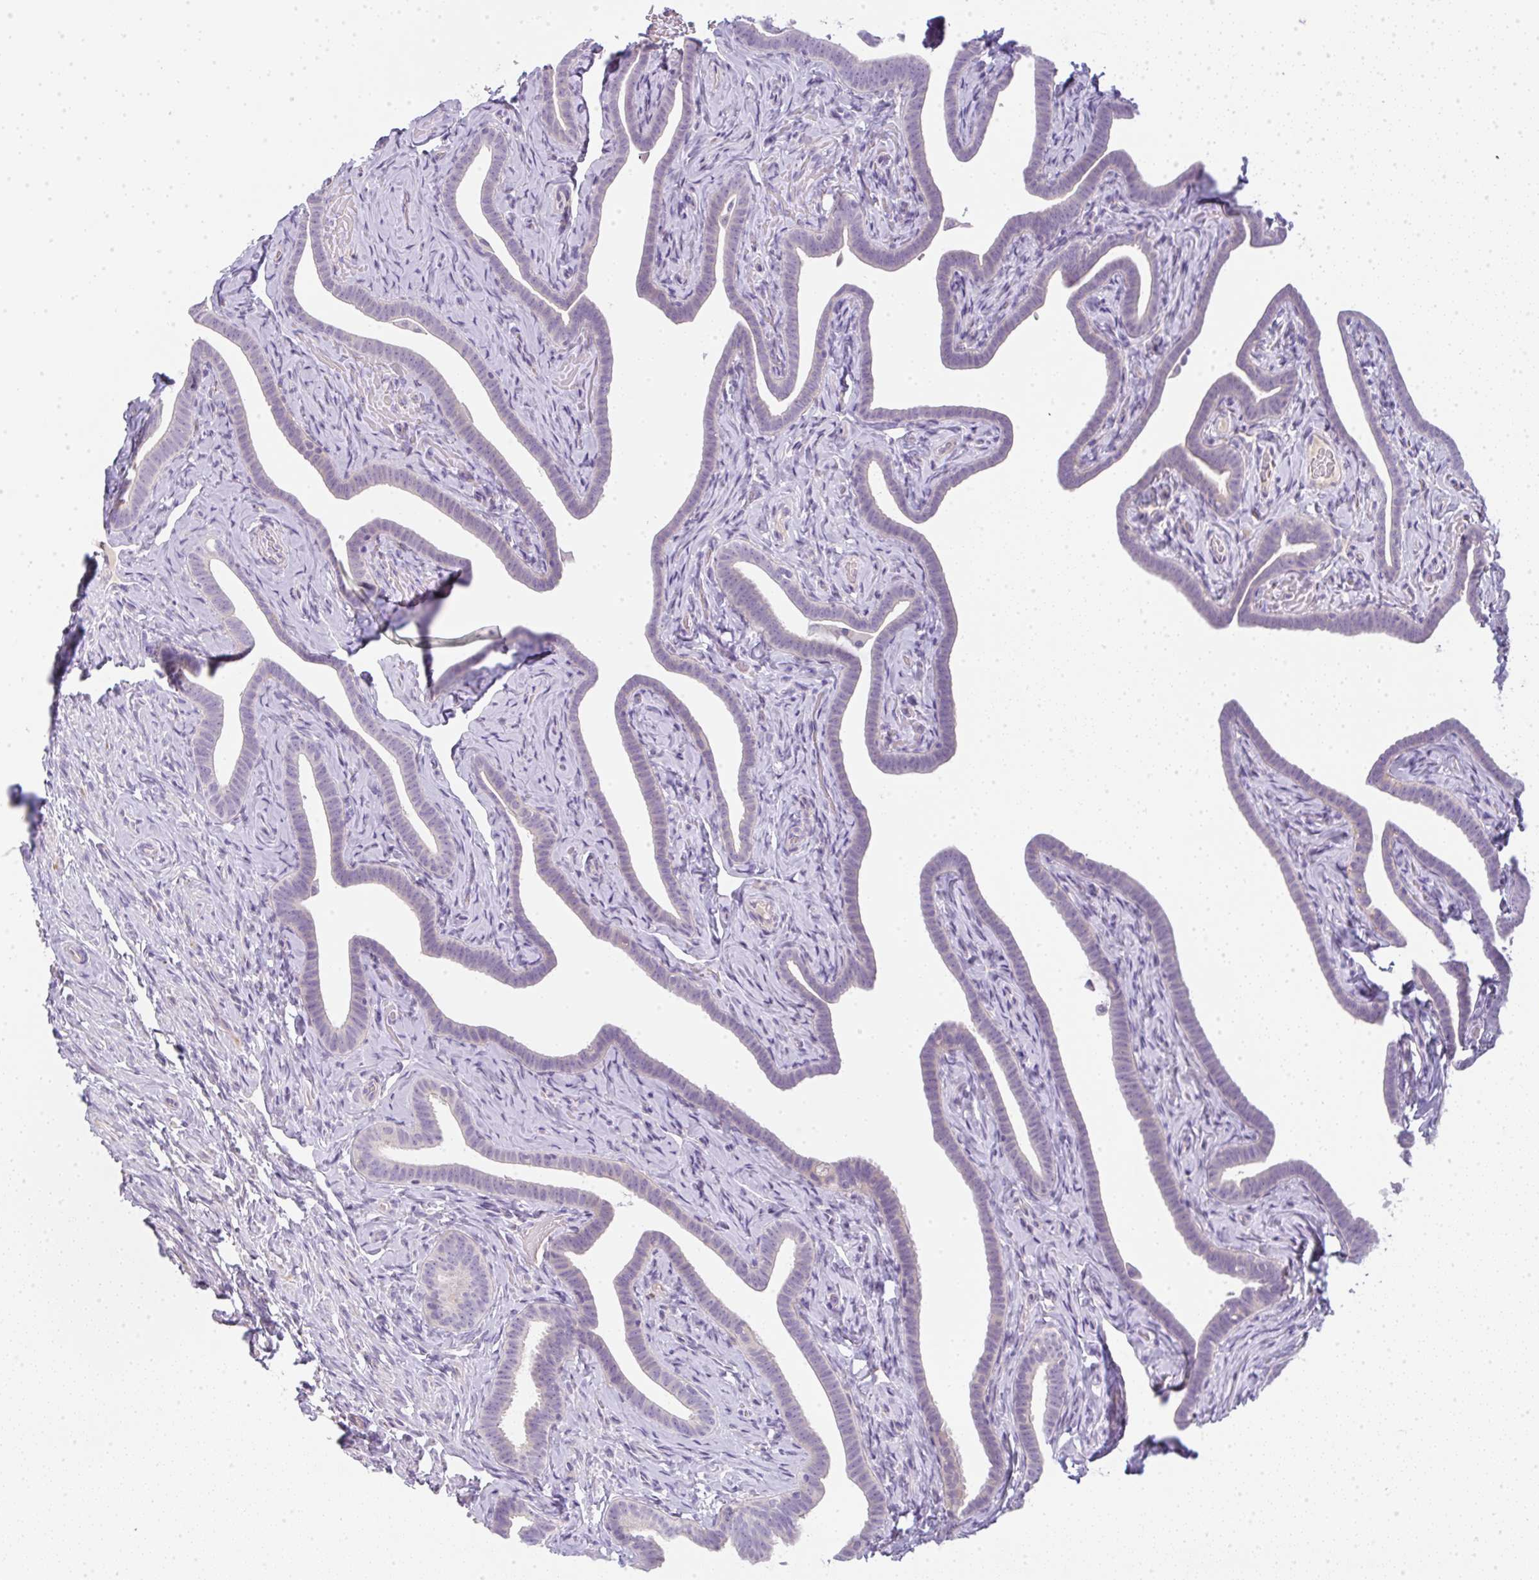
{"staining": {"intensity": "weak", "quantity": "<25%", "location": "cytoplasmic/membranous"}, "tissue": "fallopian tube", "cell_type": "Glandular cells", "image_type": "normal", "snomed": [{"axis": "morphology", "description": "Normal tissue, NOS"}, {"axis": "topography", "description": "Fallopian tube"}], "caption": "IHC of unremarkable fallopian tube shows no positivity in glandular cells.", "gene": "LPAR4", "patient": {"sex": "female", "age": 69}}